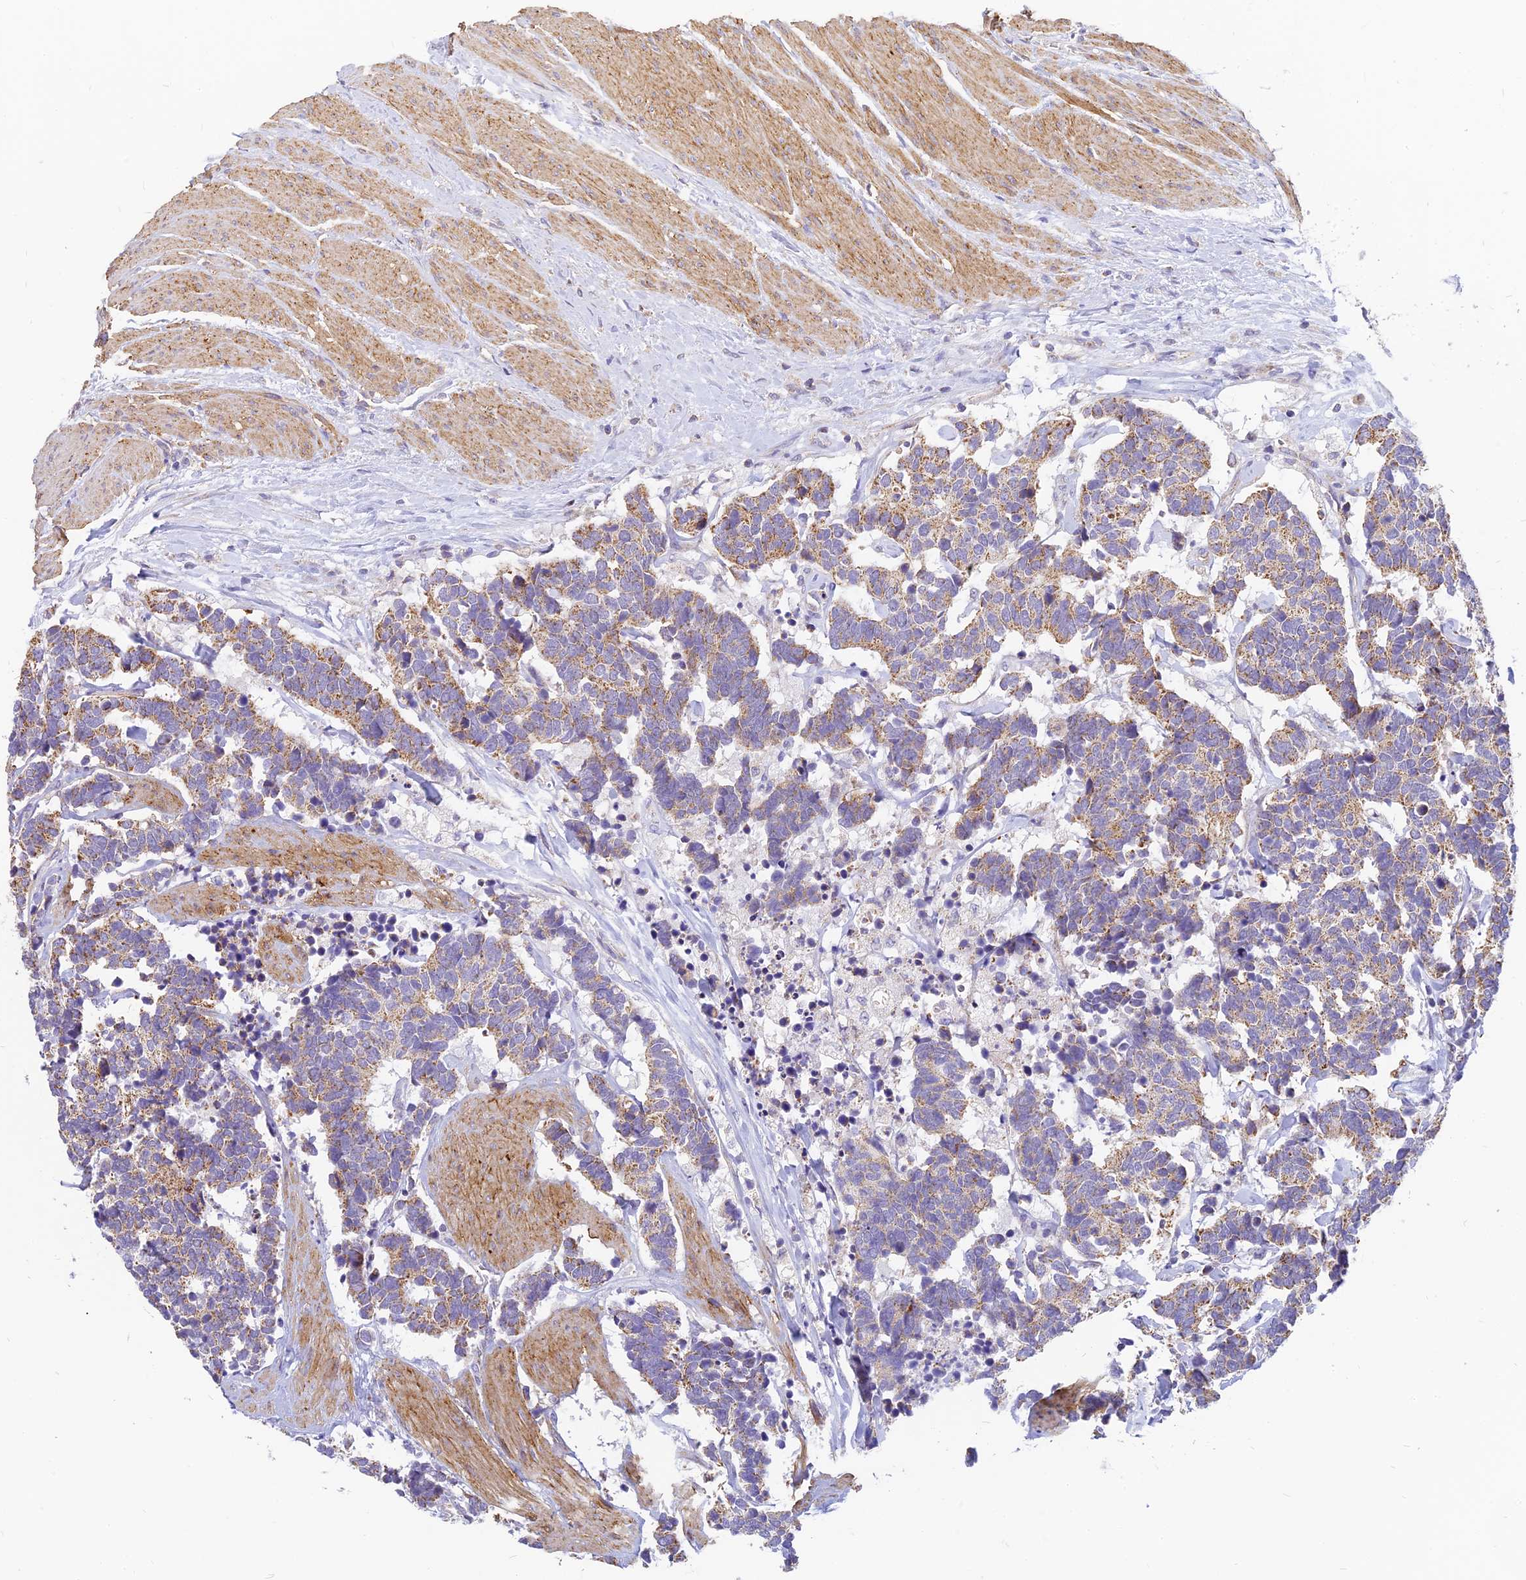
{"staining": {"intensity": "moderate", "quantity": ">75%", "location": "cytoplasmic/membranous"}, "tissue": "carcinoid", "cell_type": "Tumor cells", "image_type": "cancer", "snomed": [{"axis": "morphology", "description": "Carcinoma, NOS"}, {"axis": "morphology", "description": "Carcinoid, malignant, NOS"}, {"axis": "topography", "description": "Urinary bladder"}], "caption": "Human carcinoid (malignant) stained with a protein marker demonstrates moderate staining in tumor cells.", "gene": "MRPL15", "patient": {"sex": "male", "age": 57}}